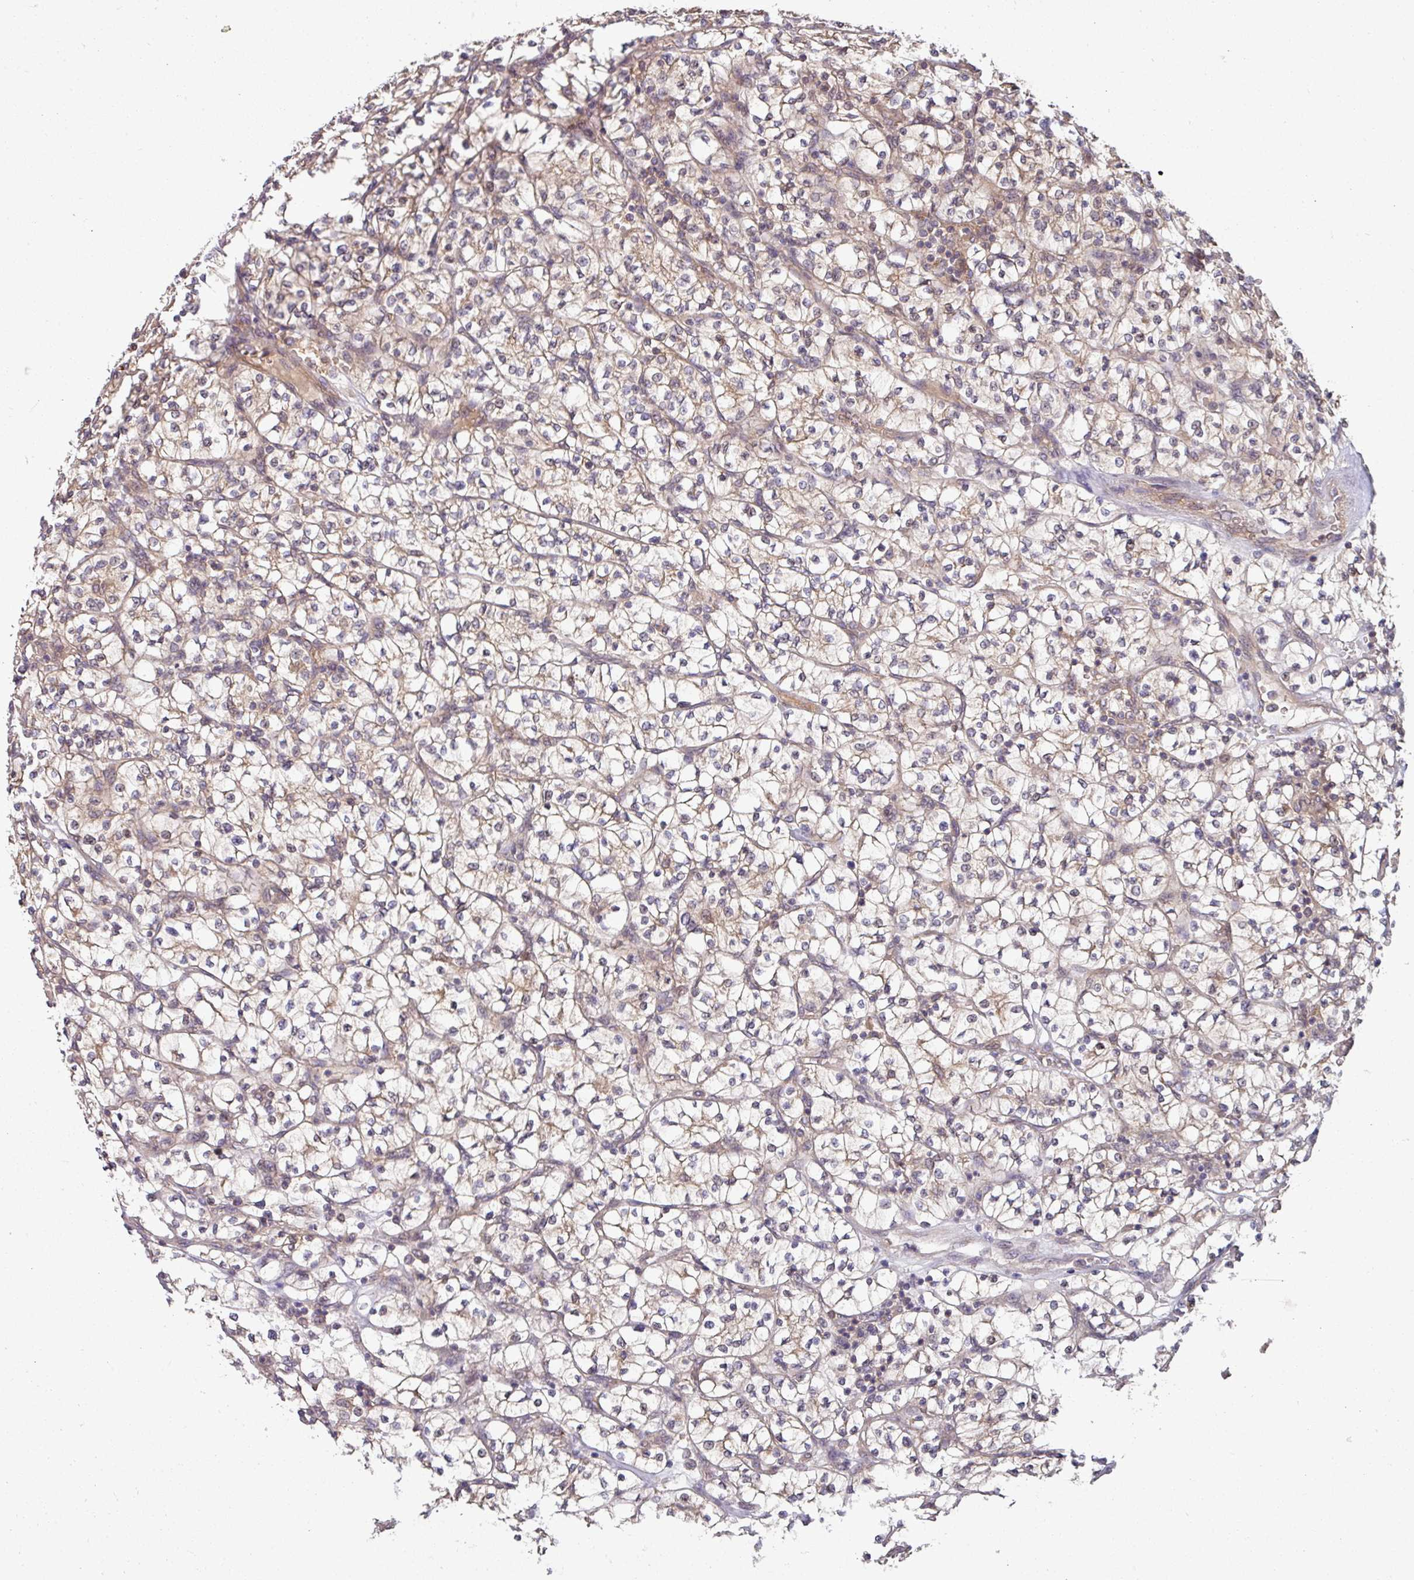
{"staining": {"intensity": "weak", "quantity": "<25%", "location": "cytoplasmic/membranous"}, "tissue": "renal cancer", "cell_type": "Tumor cells", "image_type": "cancer", "snomed": [{"axis": "morphology", "description": "Adenocarcinoma, NOS"}, {"axis": "topography", "description": "Kidney"}], "caption": "DAB immunohistochemical staining of human renal cancer exhibits no significant staining in tumor cells.", "gene": "SLAMF6", "patient": {"sex": "female", "age": 64}}